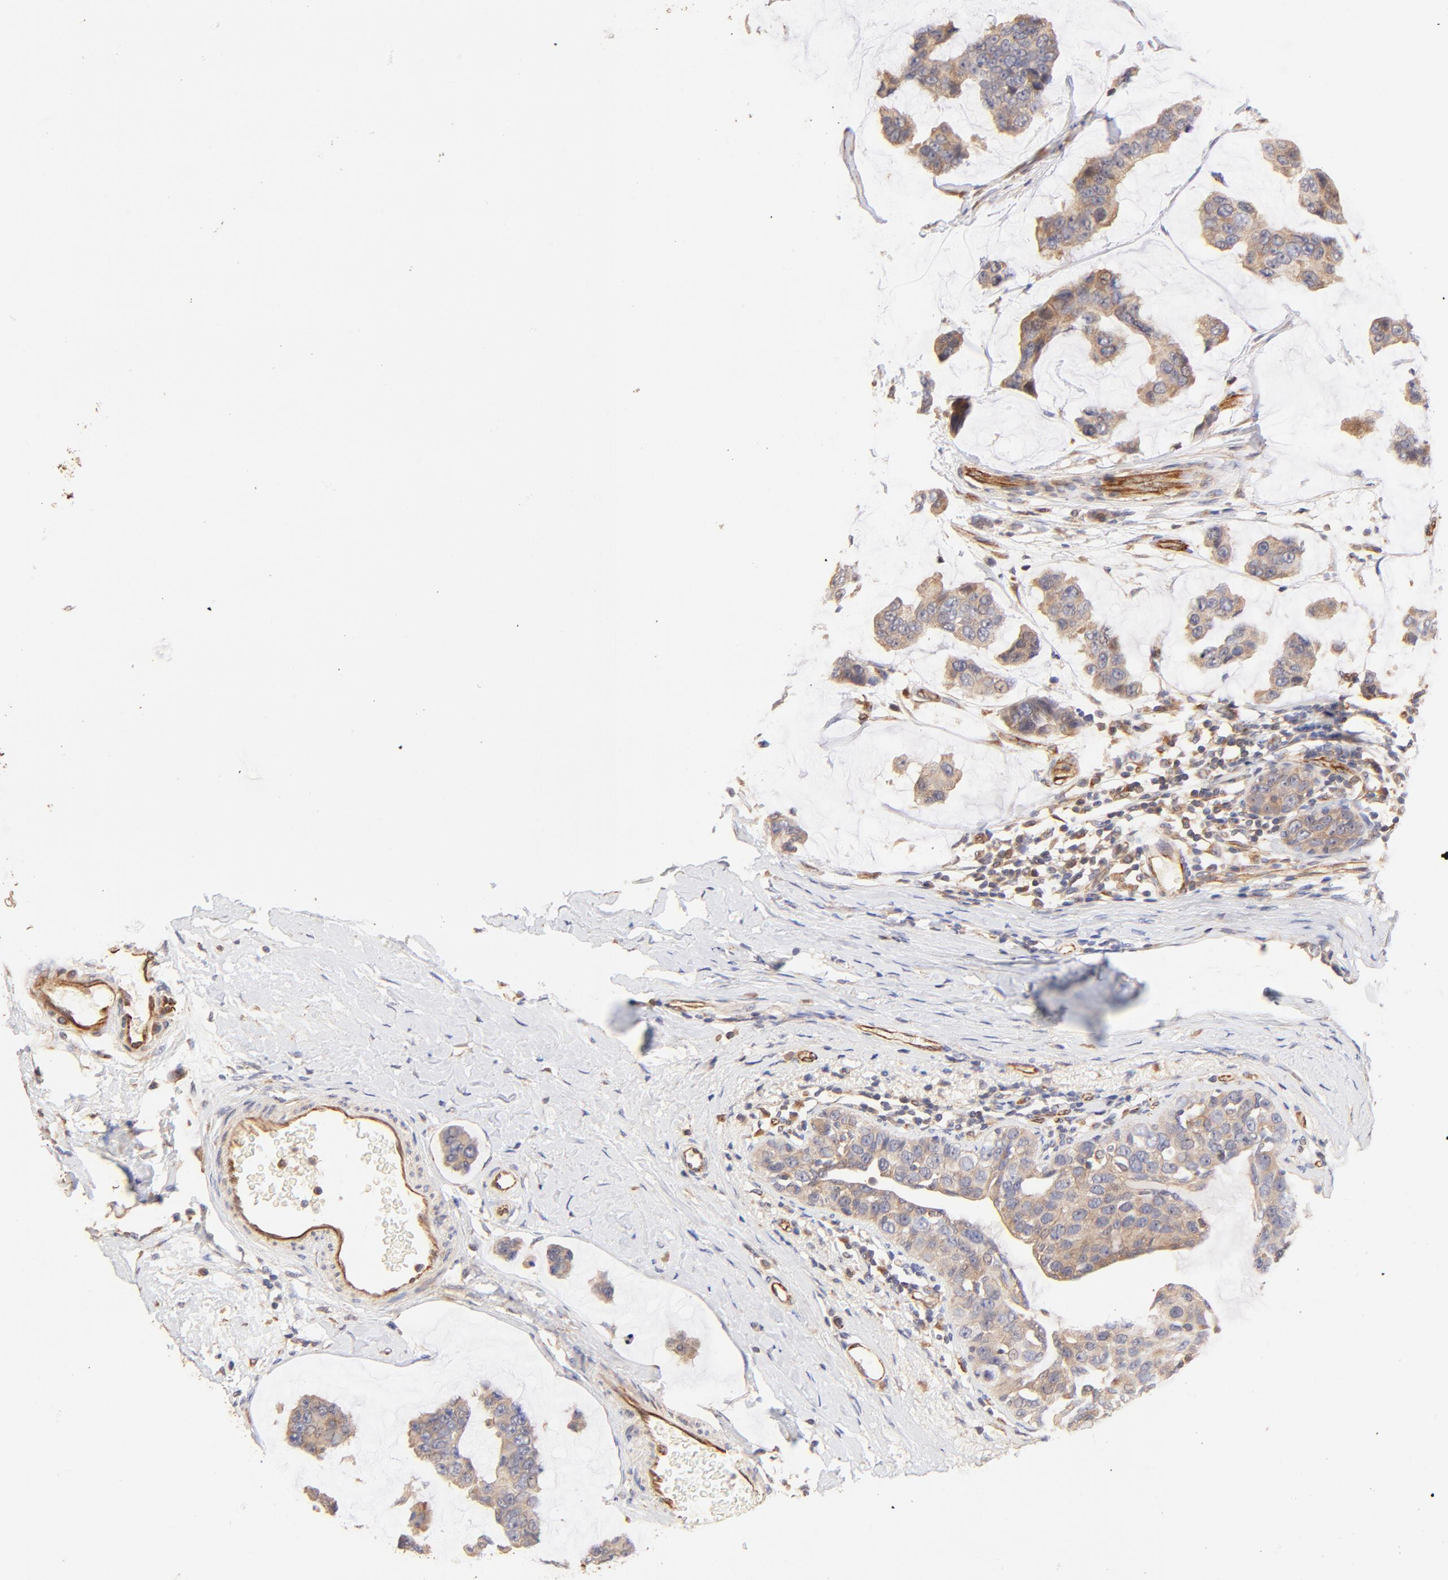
{"staining": {"intensity": "weak", "quantity": ">75%", "location": "cytoplasmic/membranous"}, "tissue": "breast cancer", "cell_type": "Tumor cells", "image_type": "cancer", "snomed": [{"axis": "morphology", "description": "Normal tissue, NOS"}, {"axis": "morphology", "description": "Duct carcinoma"}, {"axis": "topography", "description": "Breast"}], "caption": "Immunohistochemistry (IHC) photomicrograph of human breast cancer stained for a protein (brown), which exhibits low levels of weak cytoplasmic/membranous expression in about >75% of tumor cells.", "gene": "TNFAIP3", "patient": {"sex": "female", "age": 50}}